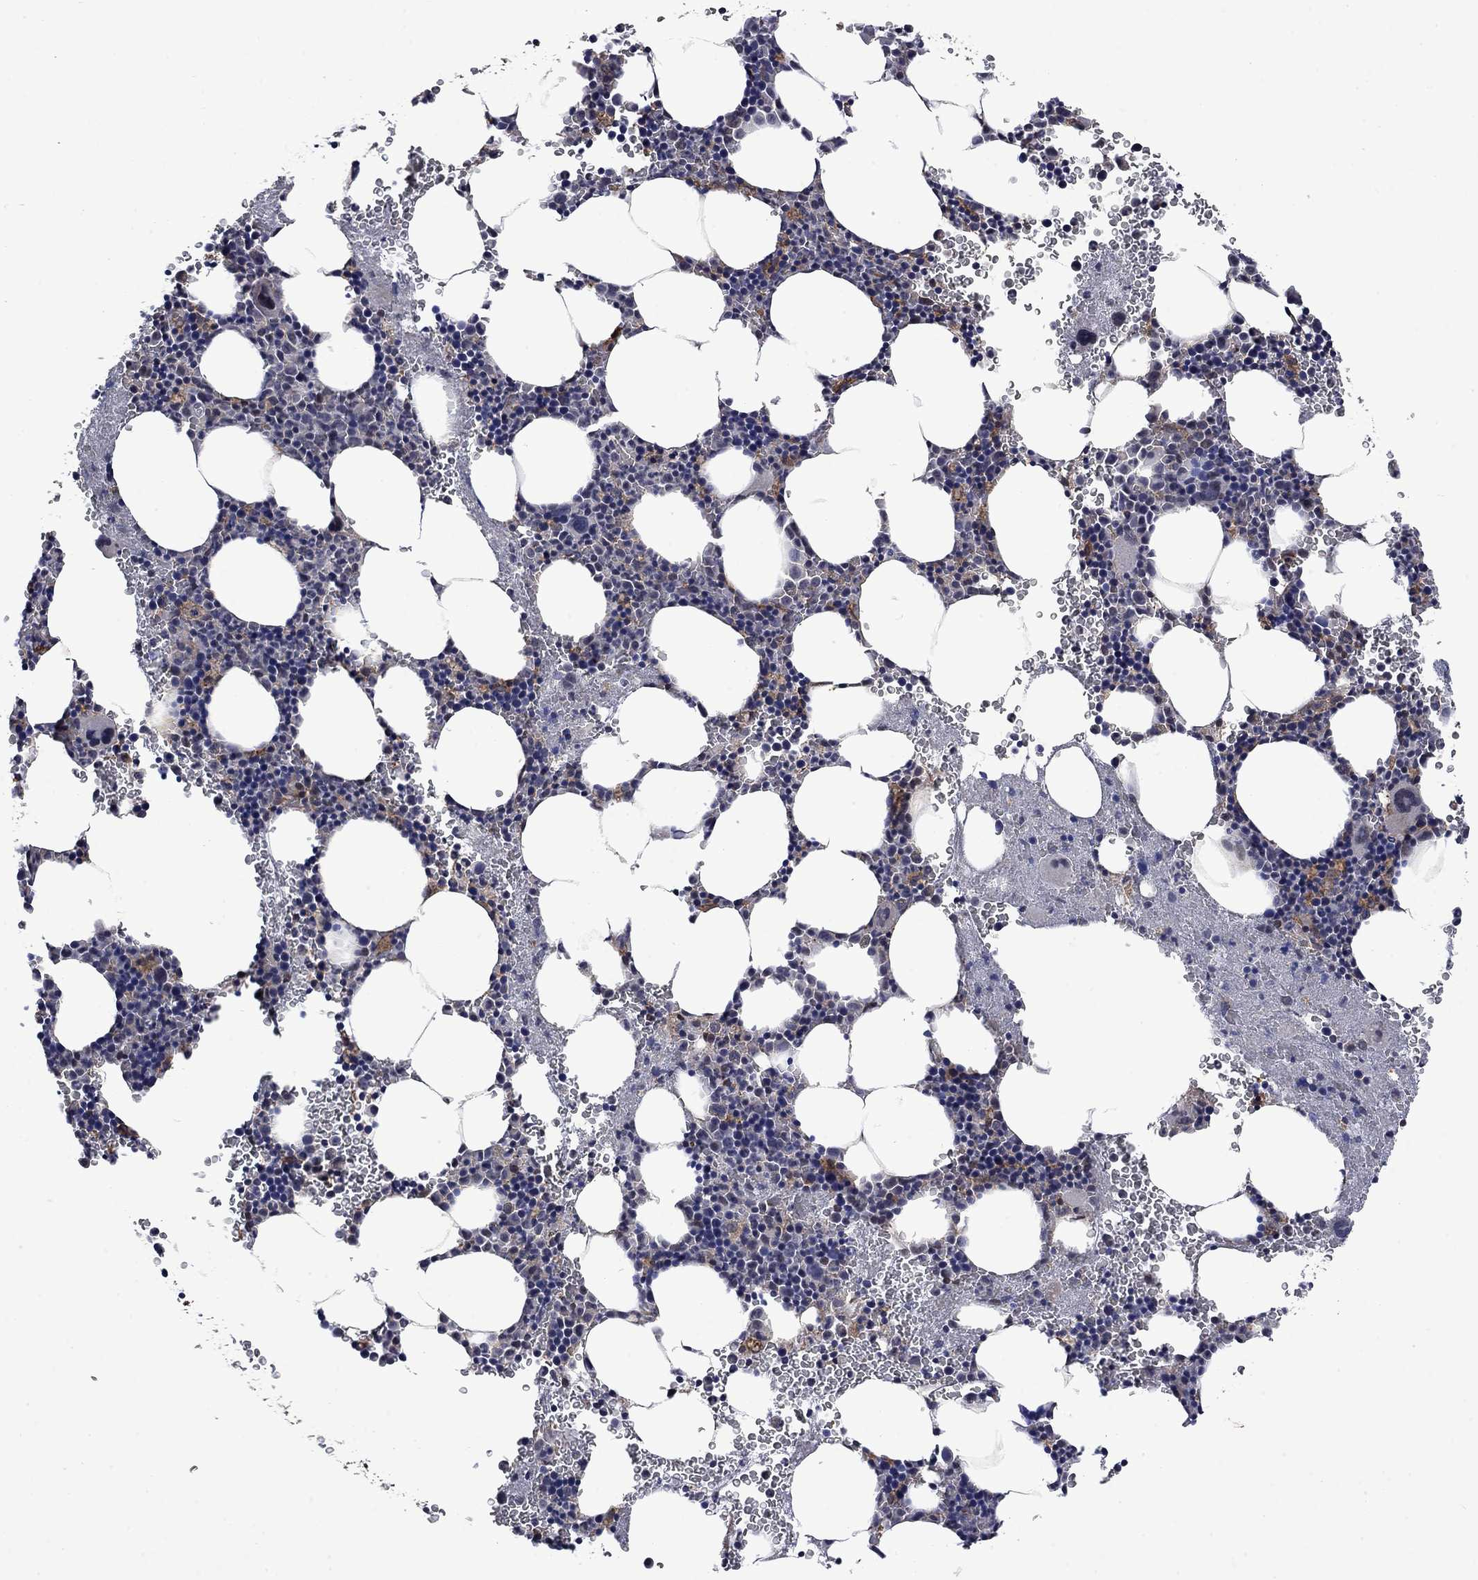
{"staining": {"intensity": "moderate", "quantity": "<25%", "location": "cytoplasmic/membranous"}, "tissue": "bone marrow", "cell_type": "Hematopoietic cells", "image_type": "normal", "snomed": [{"axis": "morphology", "description": "Normal tissue, NOS"}, {"axis": "topography", "description": "Bone marrow"}], "caption": "Immunohistochemical staining of normal human bone marrow reveals low levels of moderate cytoplasmic/membranous staining in about <25% of hematopoietic cells.", "gene": "PHKA1", "patient": {"sex": "male", "age": 50}}